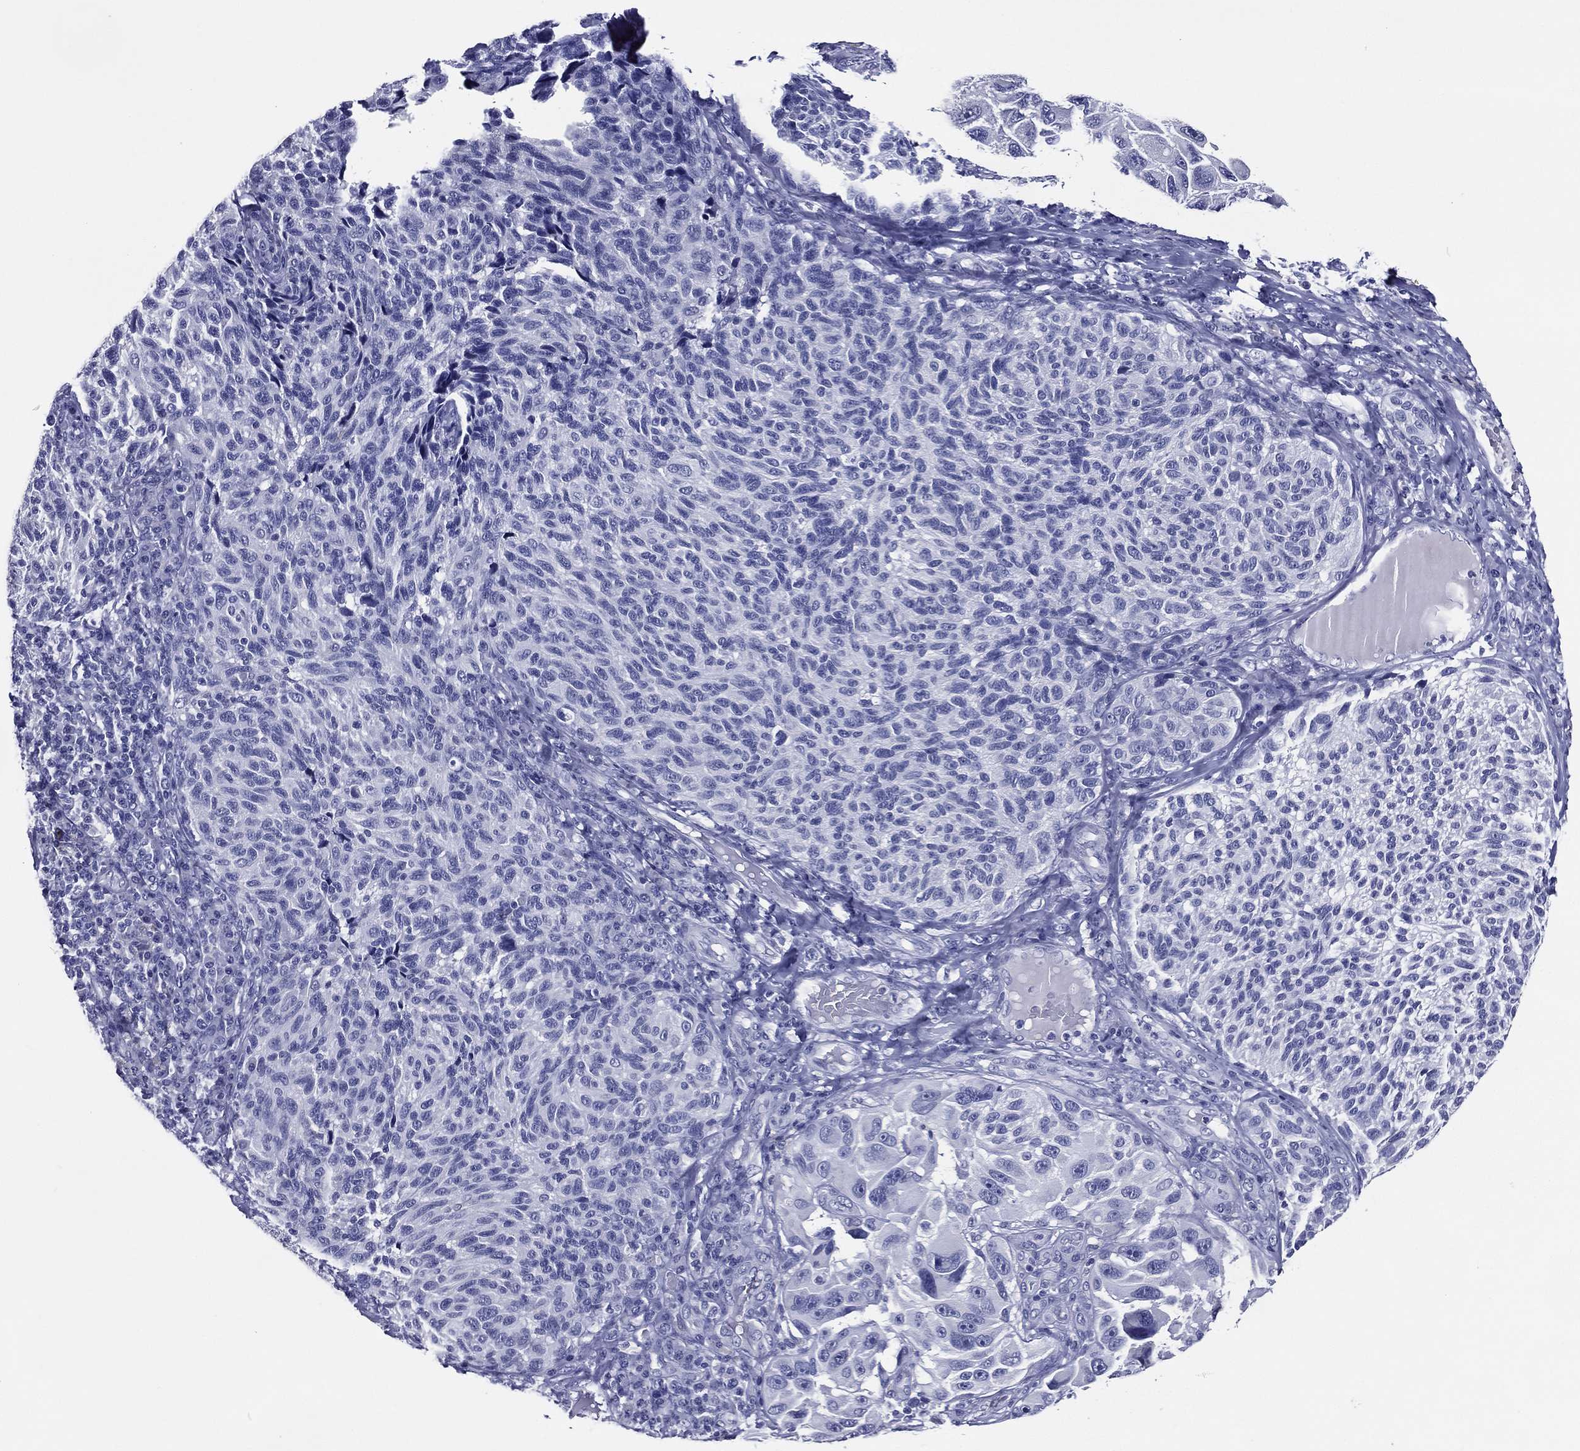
{"staining": {"intensity": "negative", "quantity": "none", "location": "none"}, "tissue": "melanoma", "cell_type": "Tumor cells", "image_type": "cancer", "snomed": [{"axis": "morphology", "description": "Malignant melanoma, NOS"}, {"axis": "topography", "description": "Skin"}], "caption": "This is an immunohistochemistry image of malignant melanoma. There is no positivity in tumor cells.", "gene": "ACE2", "patient": {"sex": "female", "age": 73}}